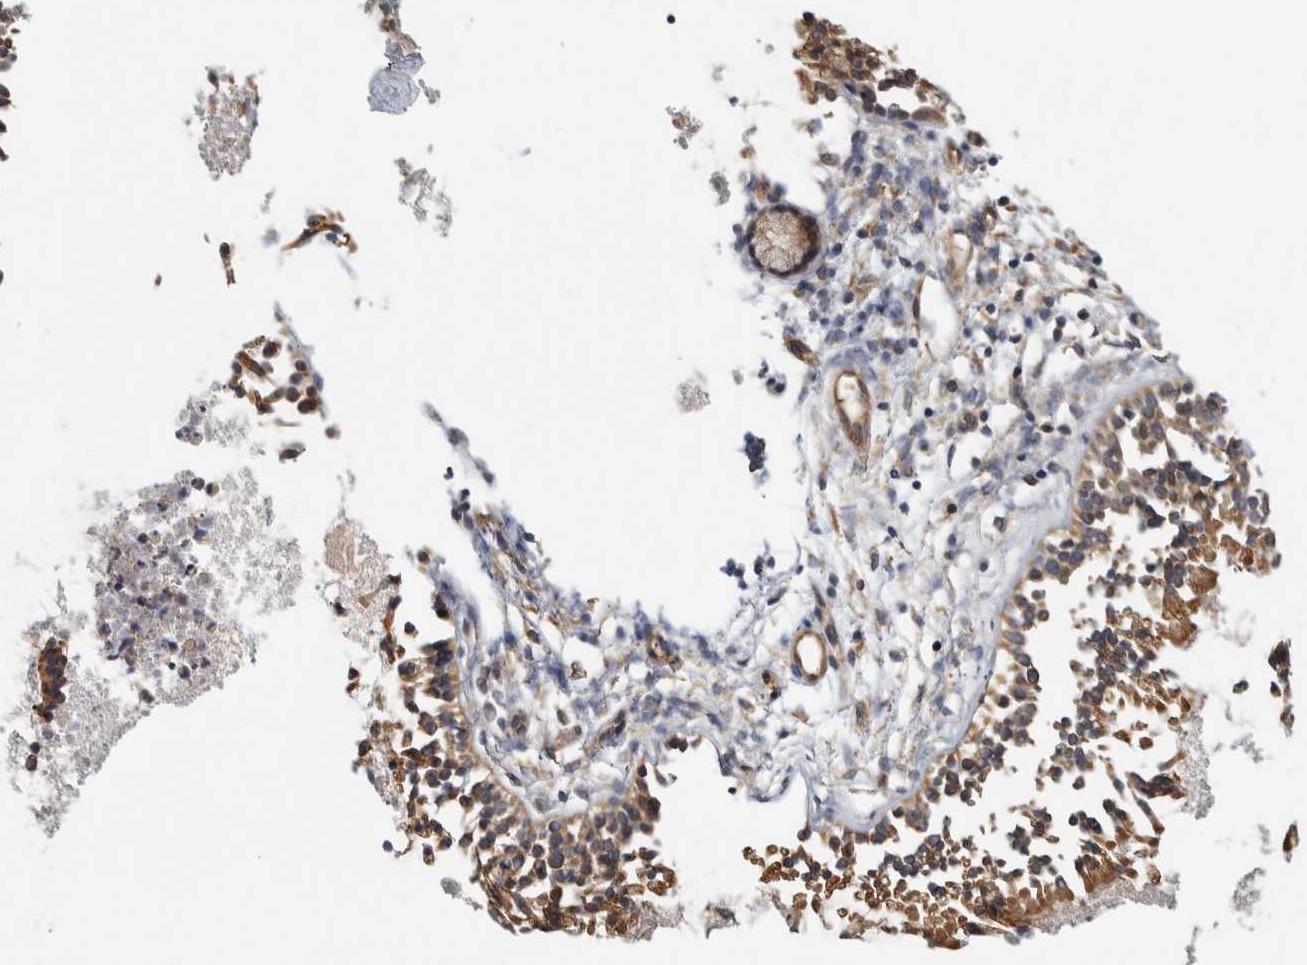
{"staining": {"intensity": "moderate", "quantity": ">75%", "location": "cytoplasmic/membranous"}, "tissue": "nasopharynx", "cell_type": "Respiratory epithelial cells", "image_type": "normal", "snomed": [{"axis": "morphology", "description": "Normal tissue, NOS"}, {"axis": "topography", "description": "Nasopharynx"}], "caption": "An image of nasopharynx stained for a protein shows moderate cytoplasmic/membranous brown staining in respiratory epithelial cells. (DAB (3,3'-diaminobenzidine) IHC, brown staining for protein, blue staining for nuclei).", "gene": "CHMP4C", "patient": {"sex": "male", "age": 21}}